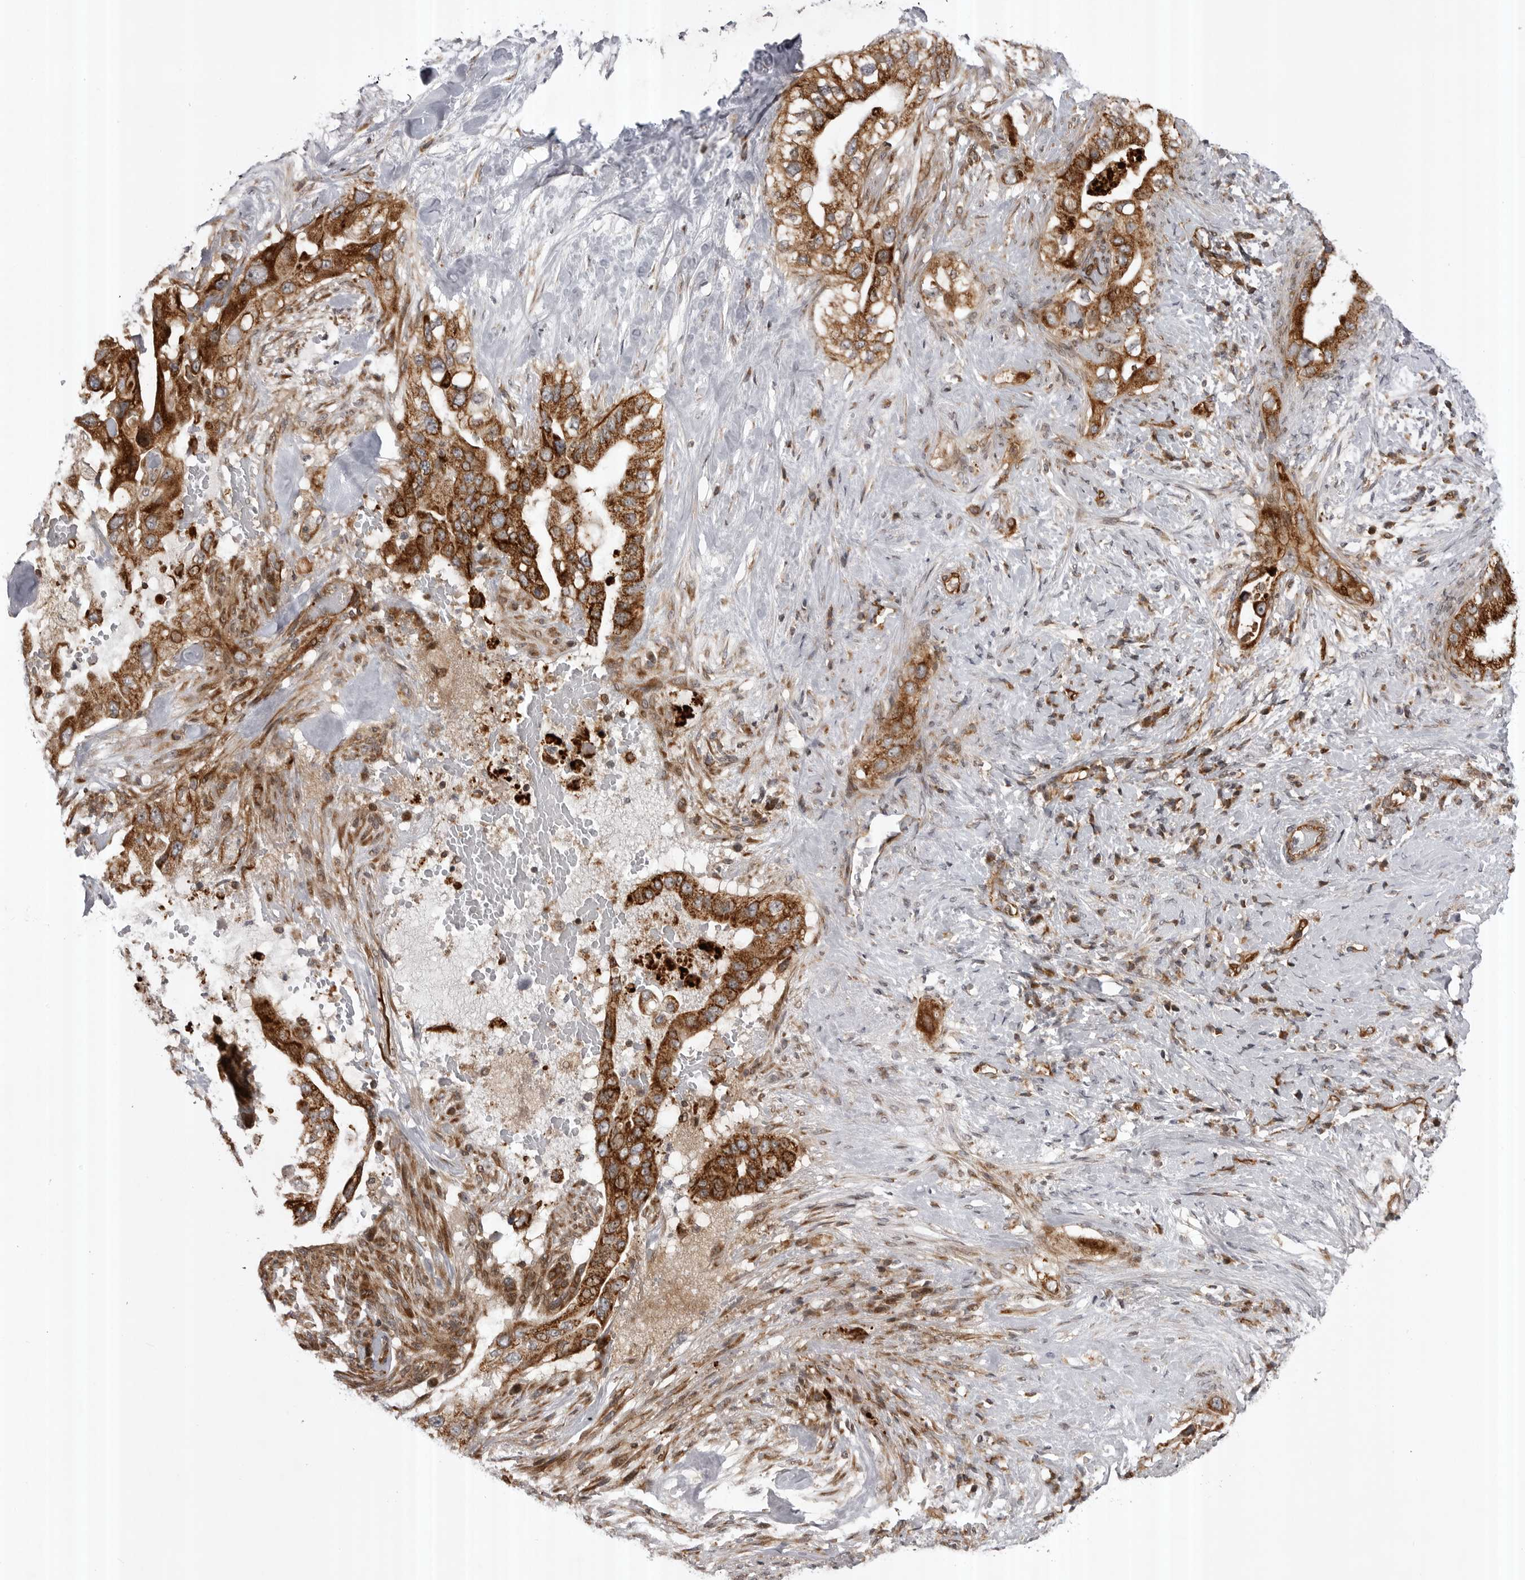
{"staining": {"intensity": "strong", "quantity": ">75%", "location": "cytoplasmic/membranous"}, "tissue": "pancreatic cancer", "cell_type": "Tumor cells", "image_type": "cancer", "snomed": [{"axis": "morphology", "description": "Inflammation, NOS"}, {"axis": "morphology", "description": "Adenocarcinoma, NOS"}, {"axis": "topography", "description": "Pancreas"}], "caption": "Tumor cells demonstrate strong cytoplasmic/membranous staining in approximately >75% of cells in pancreatic cancer. (DAB (3,3'-diaminobenzidine) = brown stain, brightfield microscopy at high magnification).", "gene": "ABL1", "patient": {"sex": "female", "age": 56}}